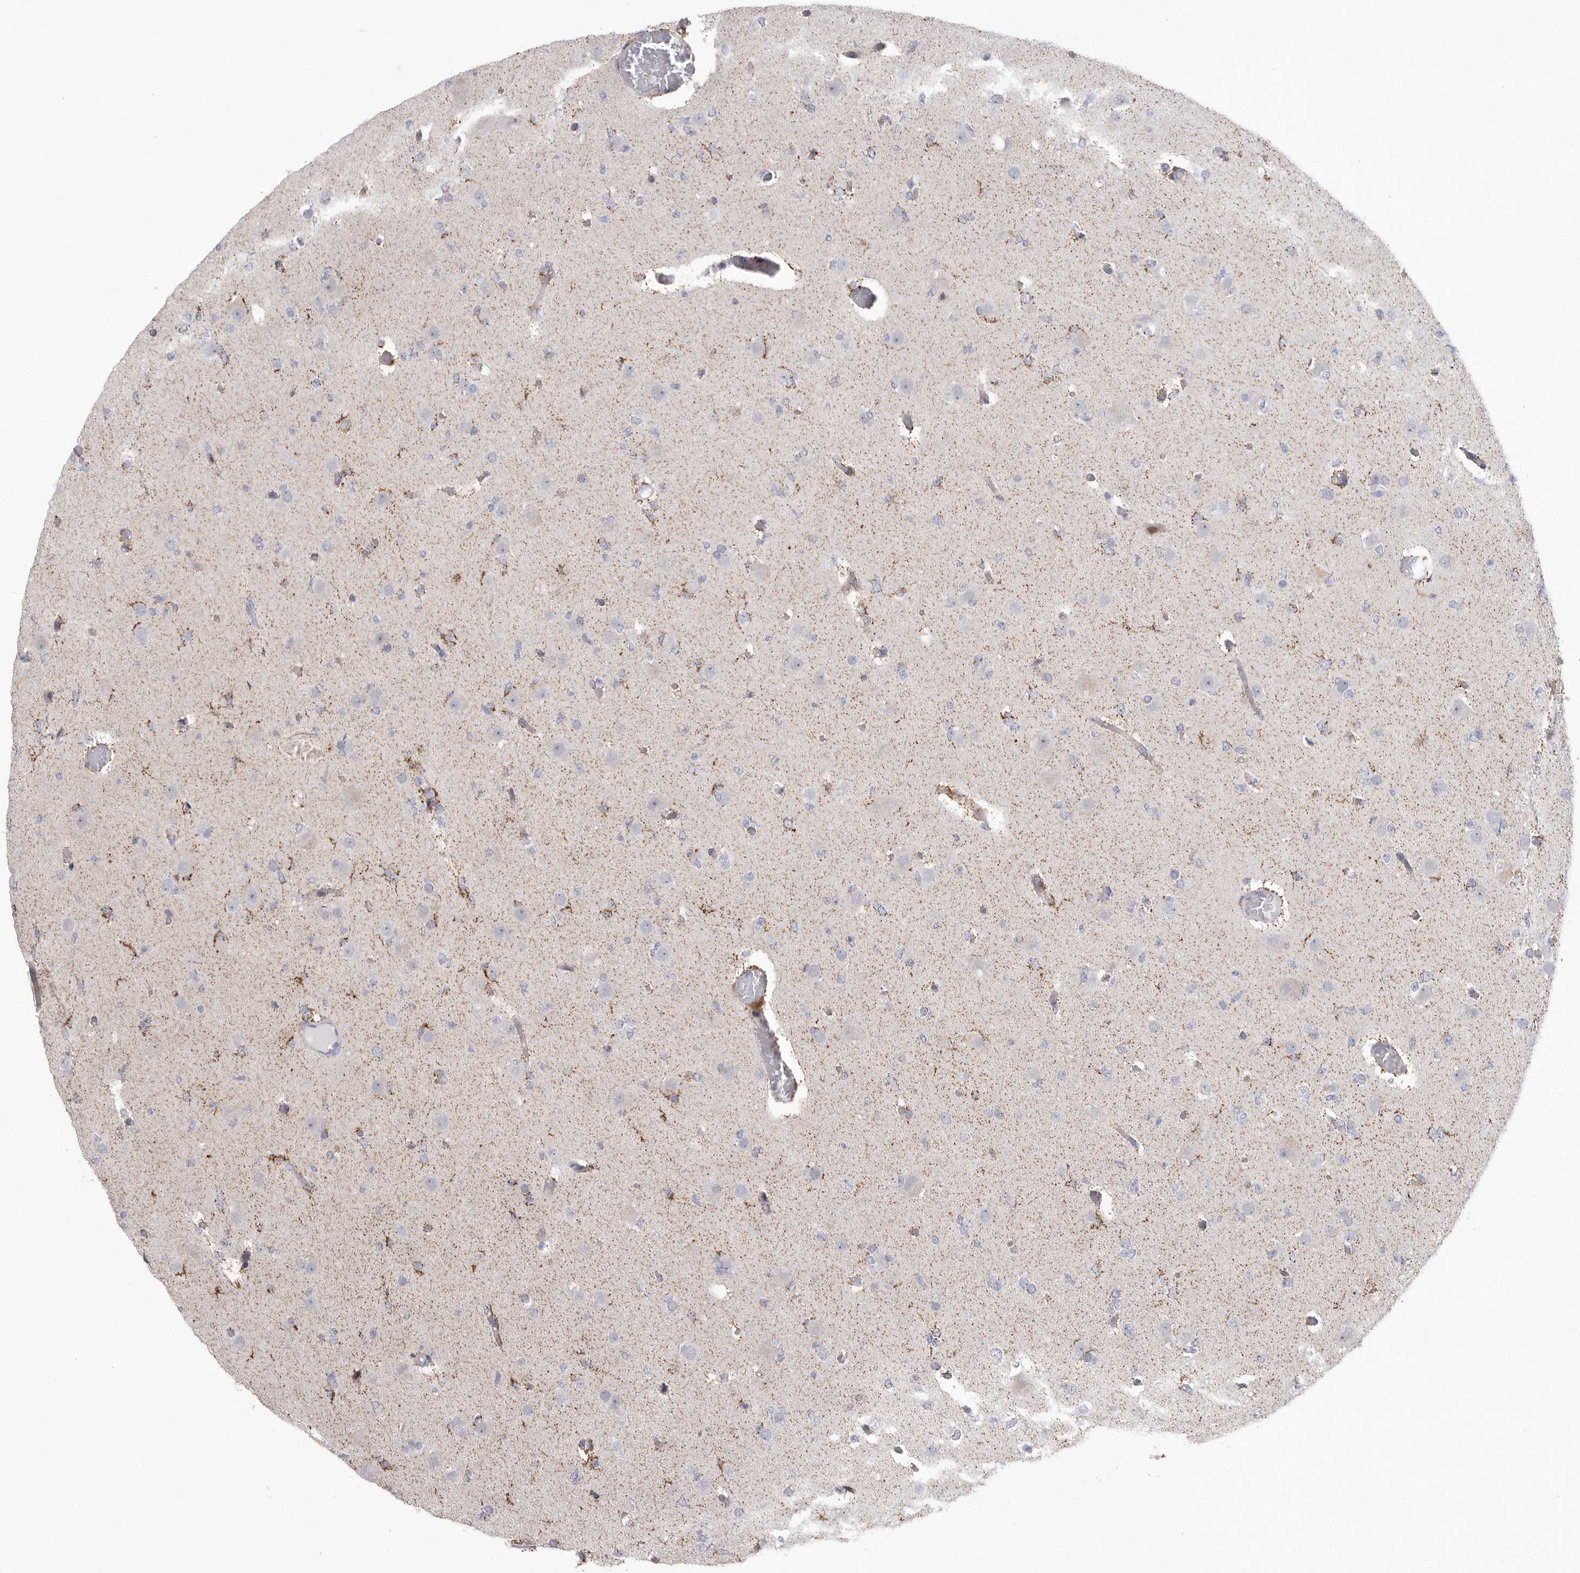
{"staining": {"intensity": "negative", "quantity": "none", "location": "none"}, "tissue": "glioma", "cell_type": "Tumor cells", "image_type": "cancer", "snomed": [{"axis": "morphology", "description": "Glioma, malignant, Low grade"}, {"axis": "topography", "description": "Brain"}], "caption": "Malignant glioma (low-grade) was stained to show a protein in brown. There is no significant positivity in tumor cells.", "gene": "MPZL1", "patient": {"sex": "female", "age": 22}}